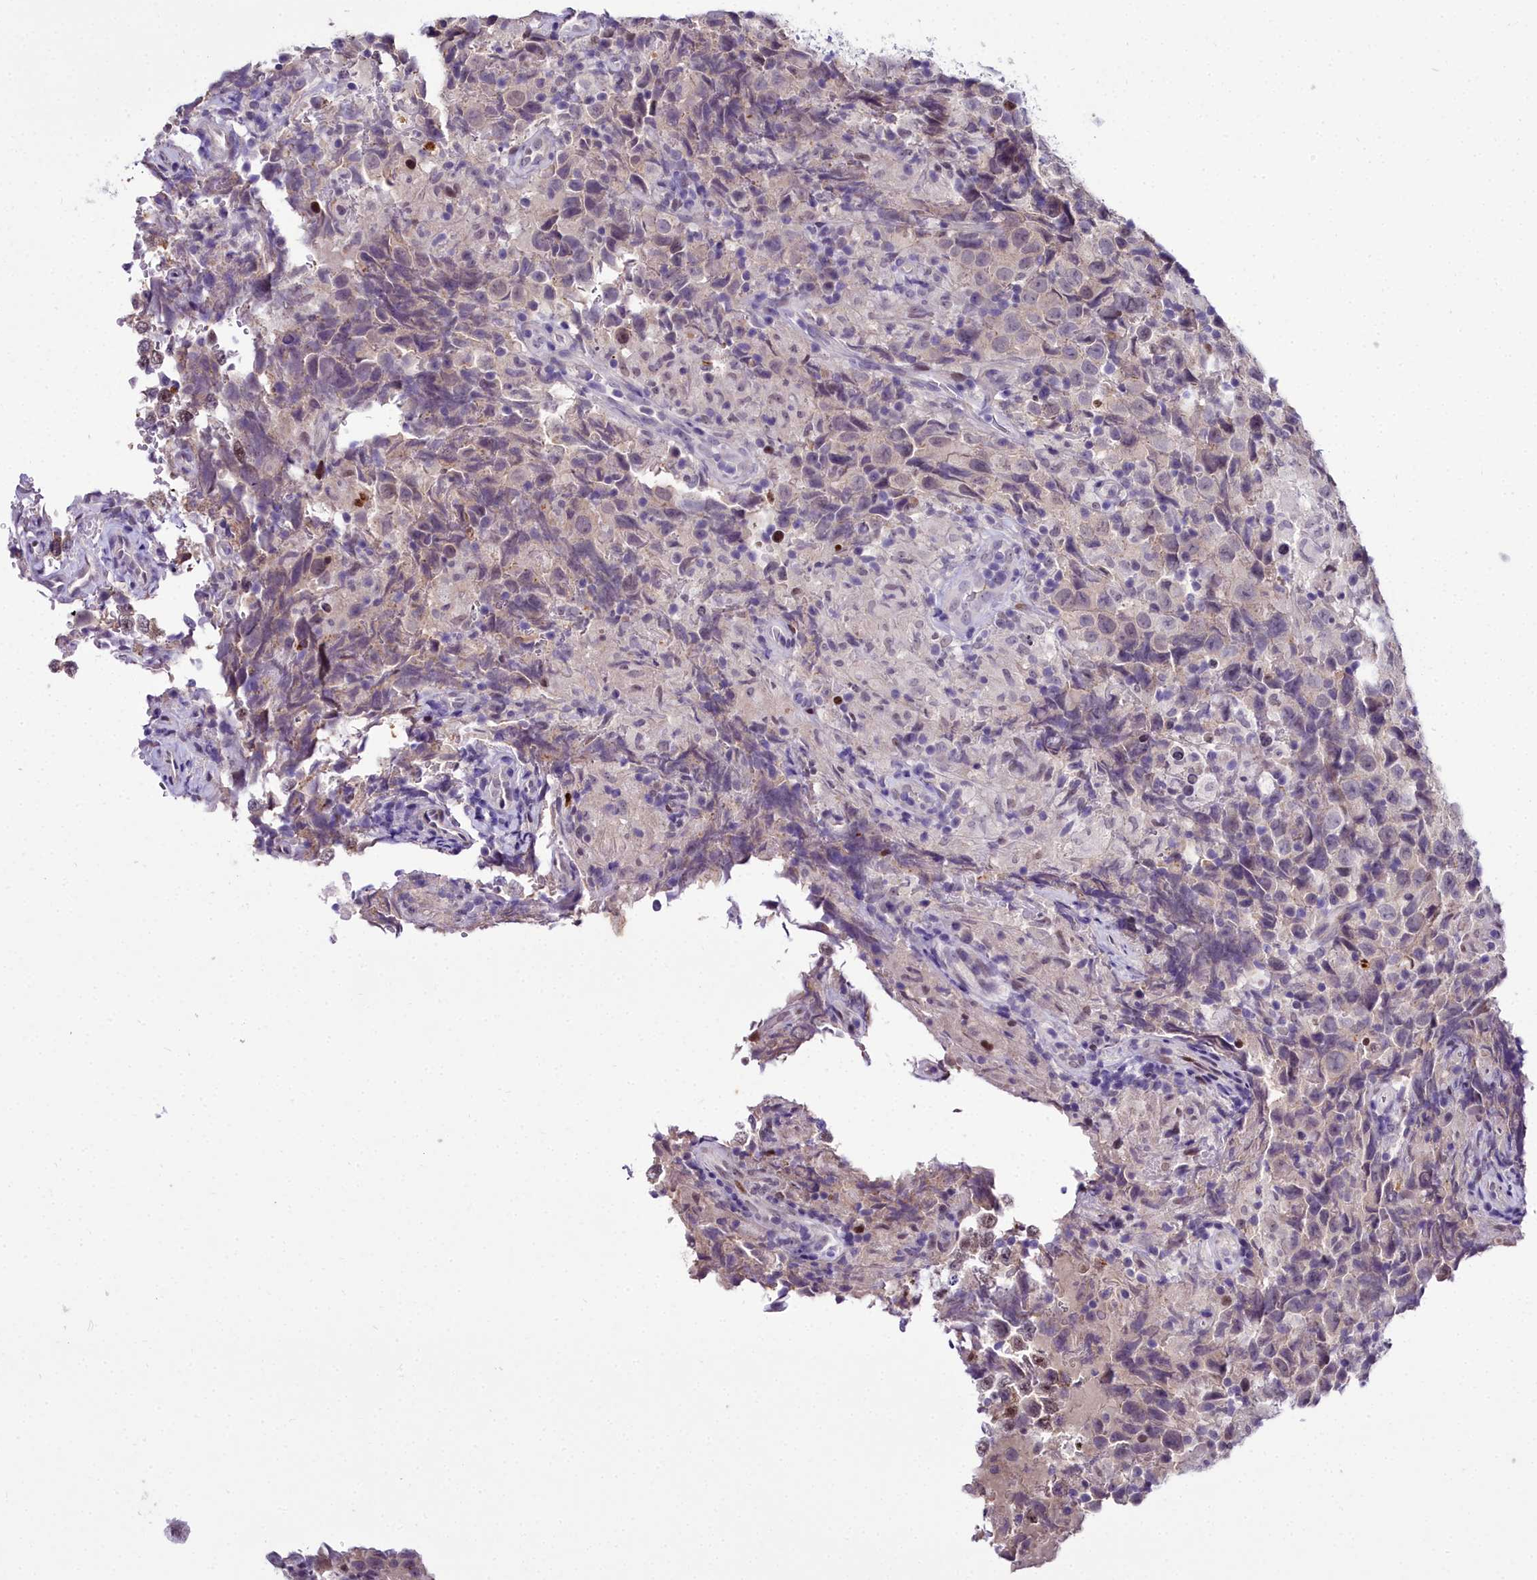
{"staining": {"intensity": "negative", "quantity": "none", "location": "none"}, "tissue": "testis cancer", "cell_type": "Tumor cells", "image_type": "cancer", "snomed": [{"axis": "morphology", "description": "Seminoma, NOS"}, {"axis": "morphology", "description": "Carcinoma, Embryonal, NOS"}, {"axis": "topography", "description": "Testis"}], "caption": "Testis cancer (seminoma) was stained to show a protein in brown. There is no significant positivity in tumor cells. (DAB immunohistochemistry with hematoxylin counter stain).", "gene": "TRIML2", "patient": {"sex": "male", "age": 41}}